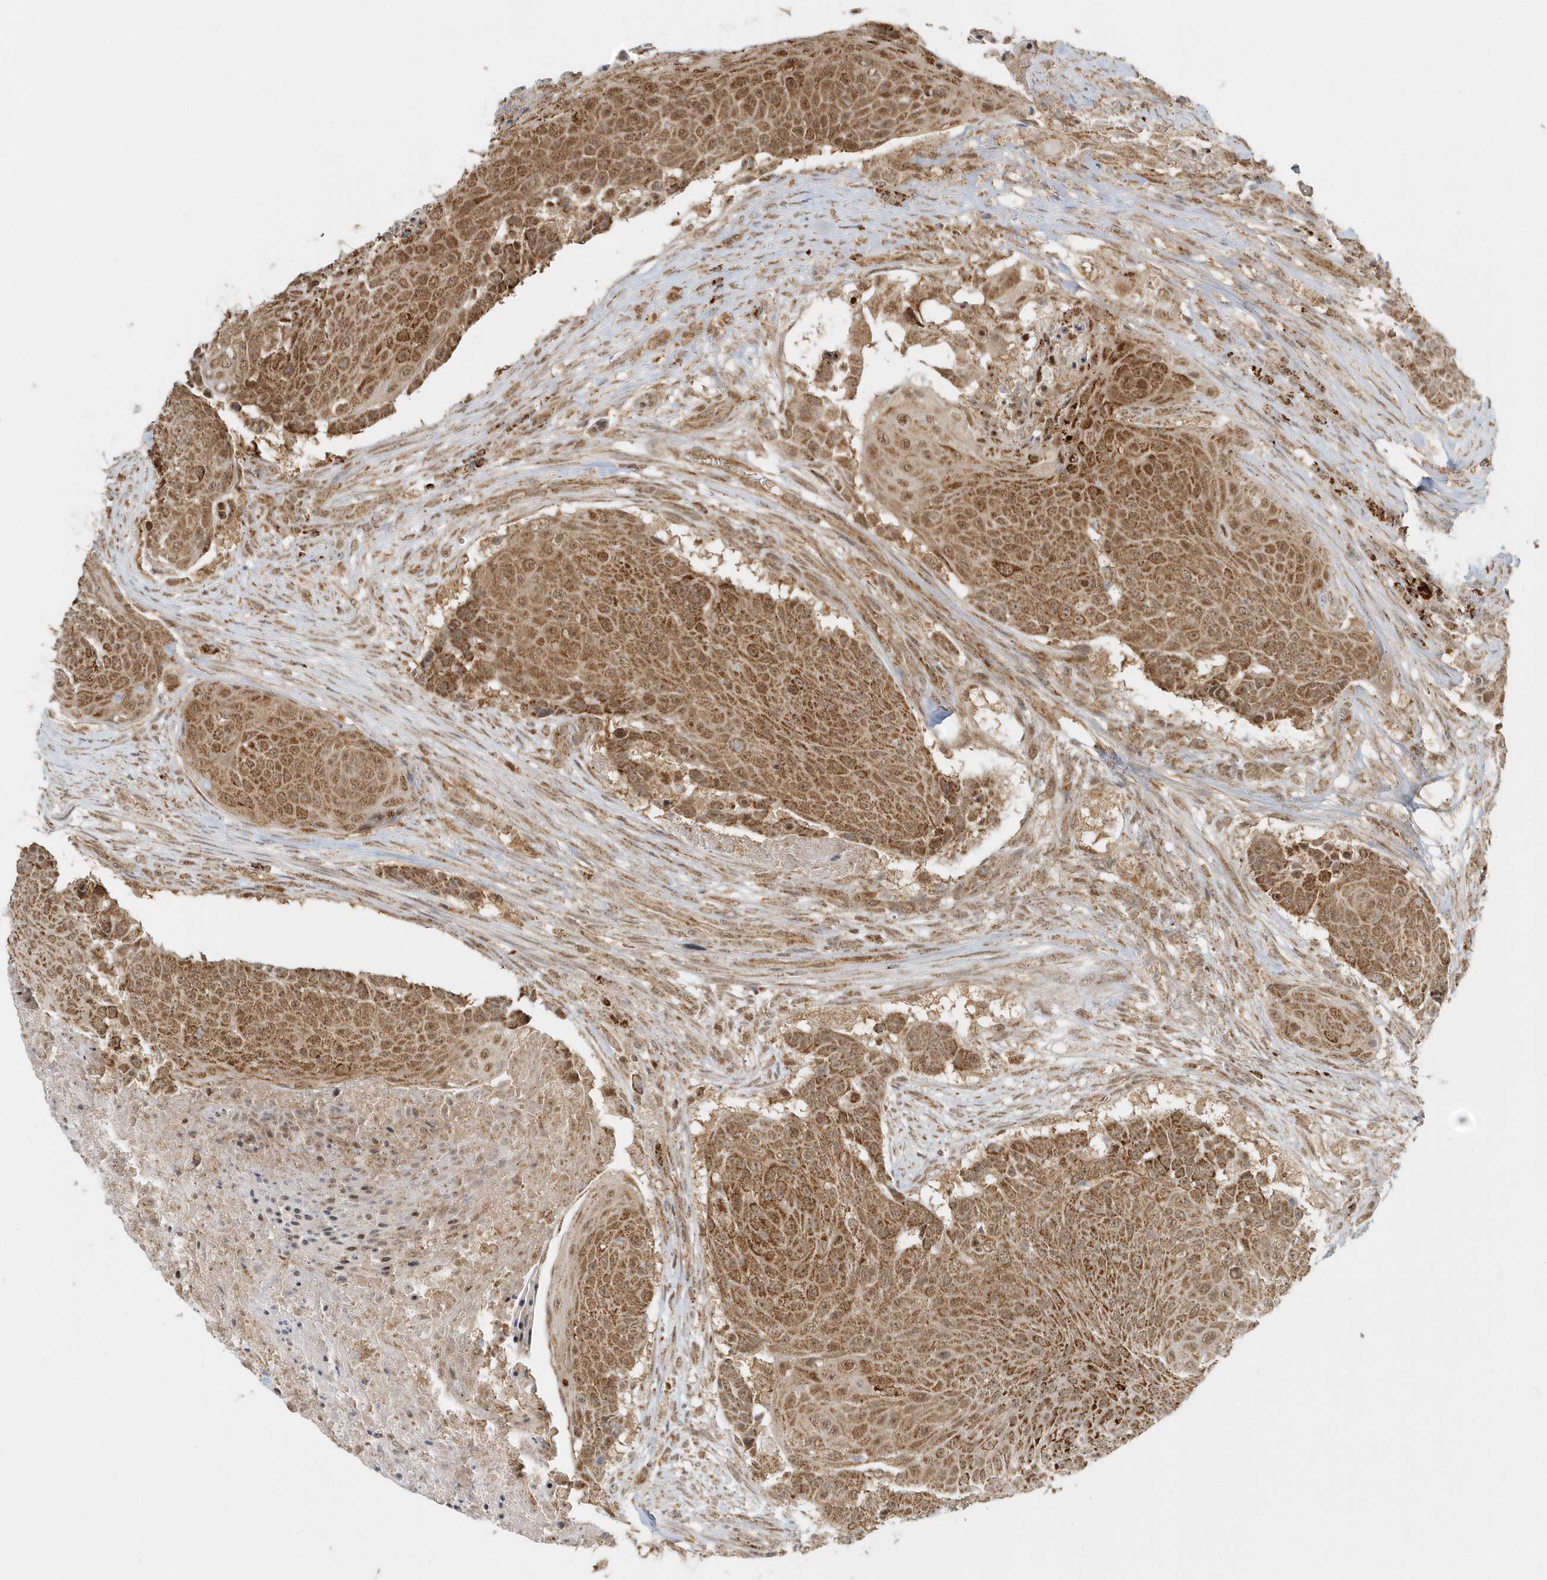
{"staining": {"intensity": "strong", "quantity": ">75%", "location": "cytoplasmic/membranous,nuclear"}, "tissue": "urothelial cancer", "cell_type": "Tumor cells", "image_type": "cancer", "snomed": [{"axis": "morphology", "description": "Urothelial carcinoma, High grade"}, {"axis": "topography", "description": "Urinary bladder"}], "caption": "Immunohistochemistry (IHC) of urothelial carcinoma (high-grade) reveals high levels of strong cytoplasmic/membranous and nuclear staining in approximately >75% of tumor cells. (brown staining indicates protein expression, while blue staining denotes nuclei).", "gene": "PSMD6", "patient": {"sex": "female", "age": 63}}